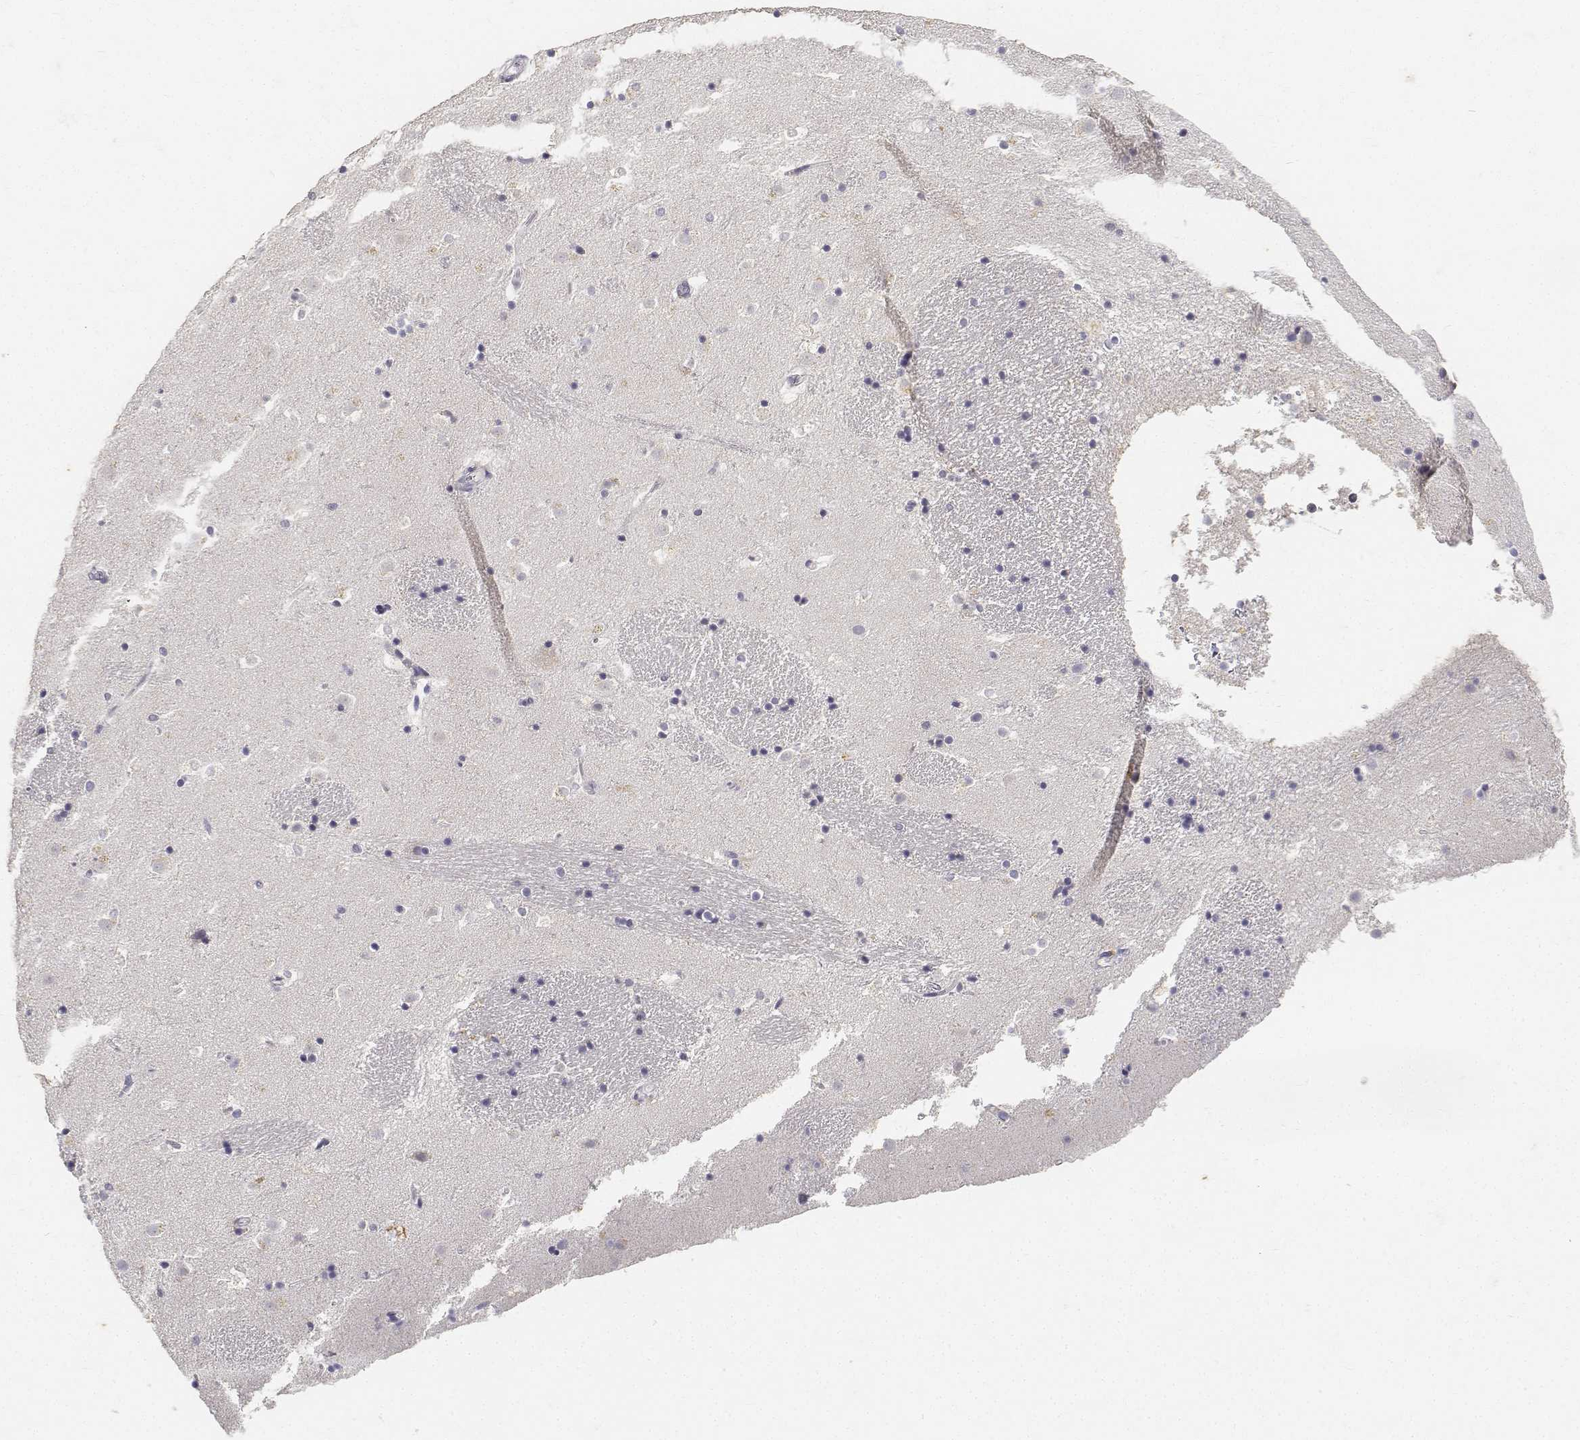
{"staining": {"intensity": "negative", "quantity": "none", "location": "none"}, "tissue": "caudate", "cell_type": "Glial cells", "image_type": "normal", "snomed": [{"axis": "morphology", "description": "Normal tissue, NOS"}, {"axis": "topography", "description": "Lateral ventricle wall"}], "caption": "Glial cells are negative for protein expression in unremarkable human caudate. (DAB (3,3'-diaminobenzidine) immunohistochemistry with hematoxylin counter stain).", "gene": "PAEP", "patient": {"sex": "male", "age": 37}}